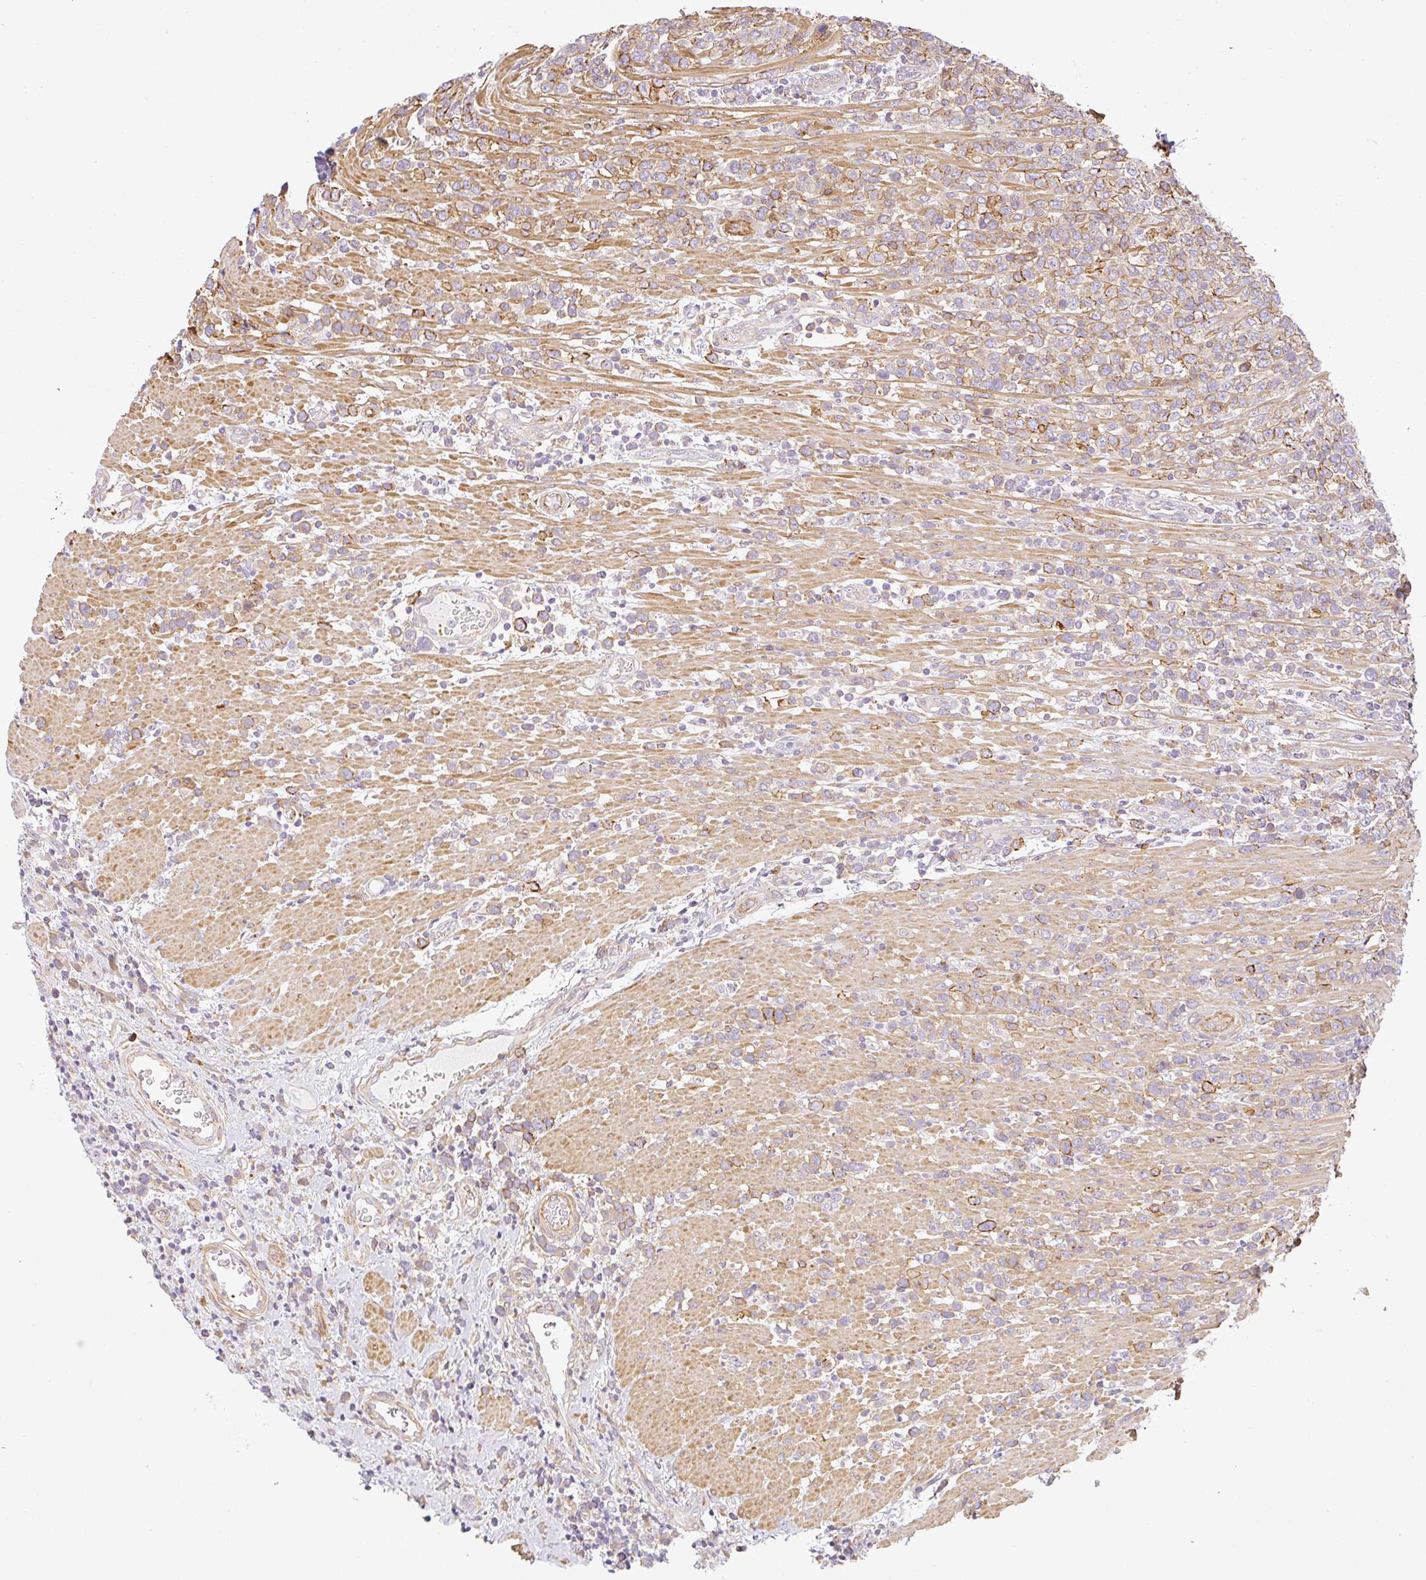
{"staining": {"intensity": "moderate", "quantity": "25%-75%", "location": "cytoplasmic/membranous"}, "tissue": "lymphoma", "cell_type": "Tumor cells", "image_type": "cancer", "snomed": [{"axis": "morphology", "description": "Malignant lymphoma, non-Hodgkin's type, High grade"}, {"axis": "topography", "description": "Soft tissue"}], "caption": "High-grade malignant lymphoma, non-Hodgkin's type tissue displays moderate cytoplasmic/membranous expression in about 25%-75% of tumor cells, visualized by immunohistochemistry.", "gene": "SULF1", "patient": {"sex": "female", "age": 56}}